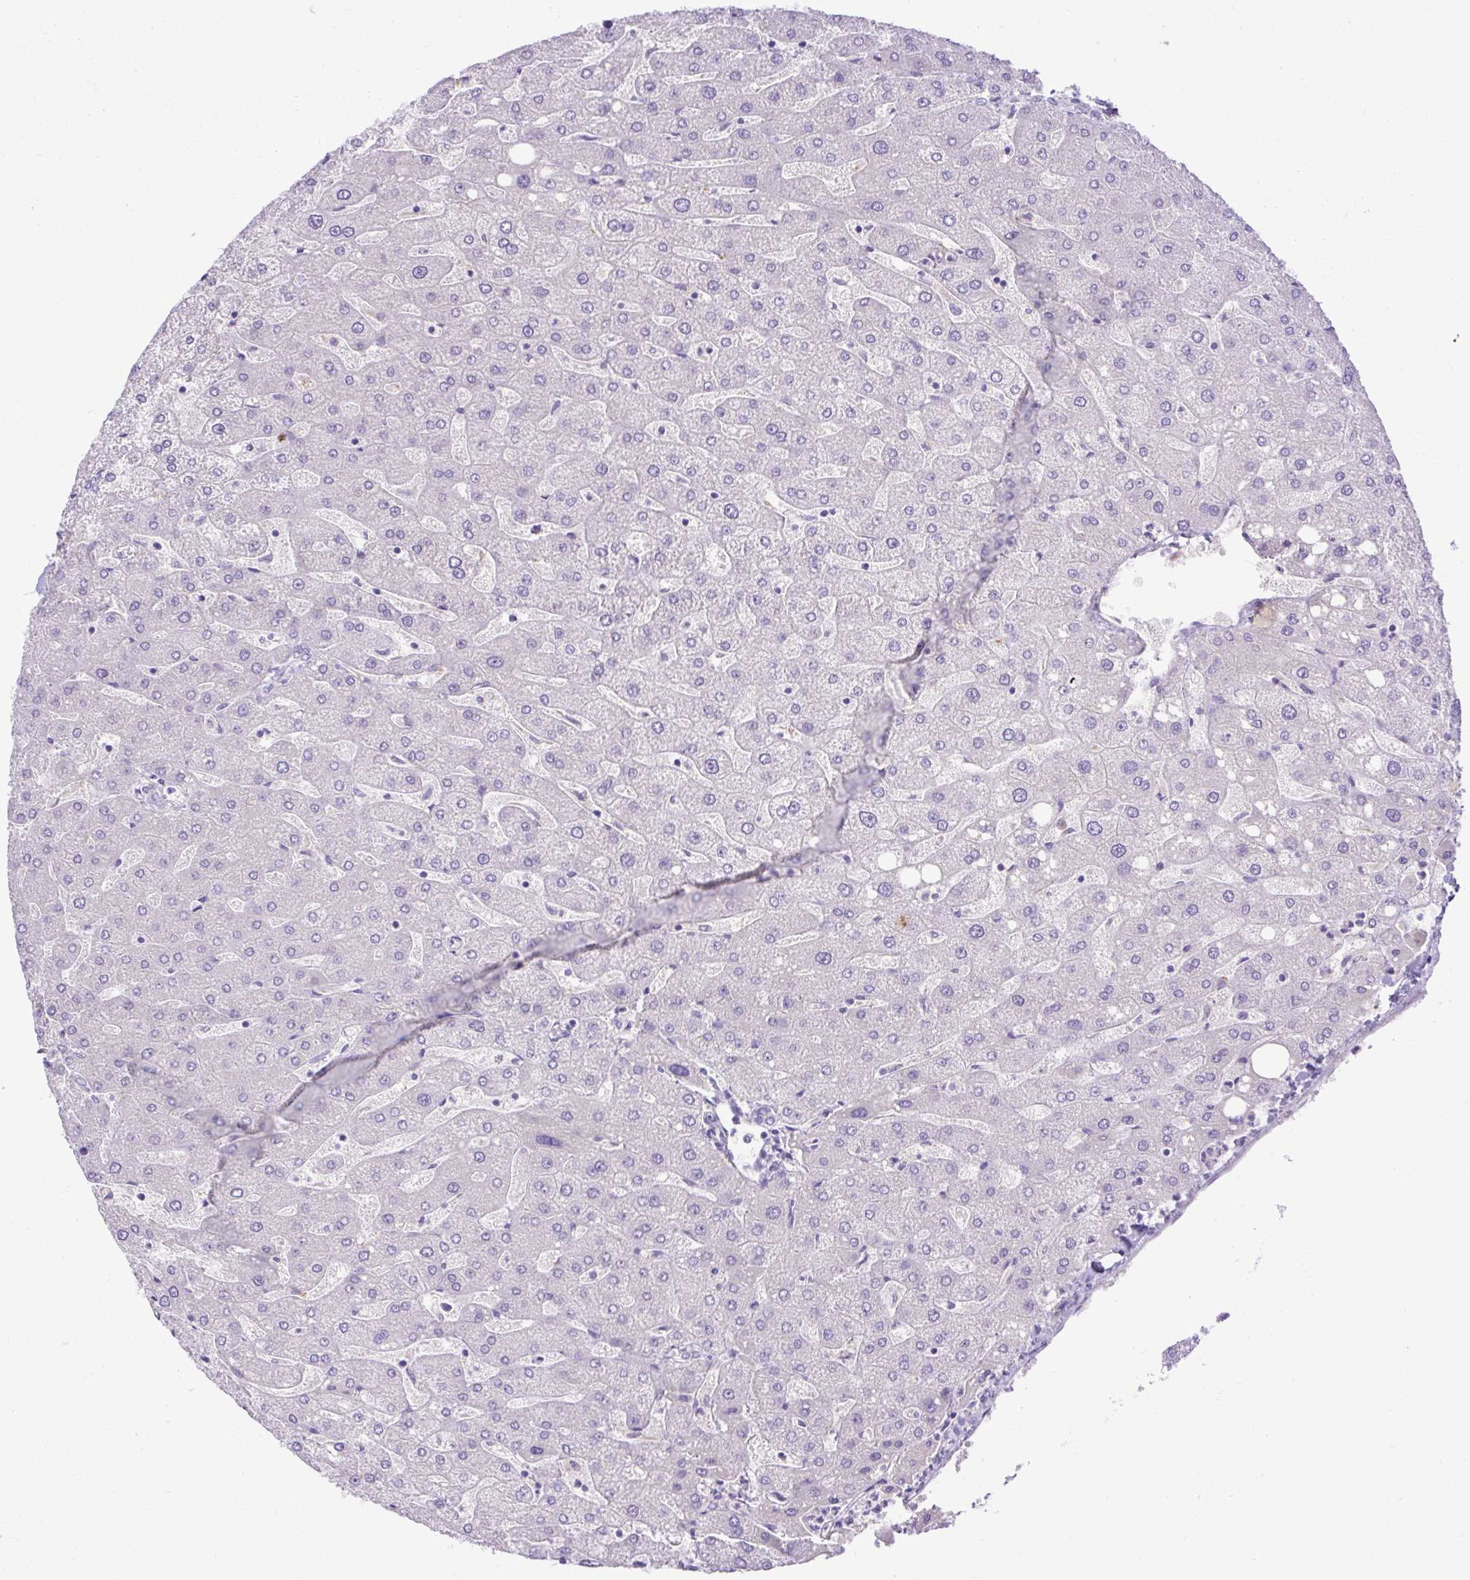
{"staining": {"intensity": "negative", "quantity": "none", "location": "none"}, "tissue": "liver", "cell_type": "Cholangiocytes", "image_type": "normal", "snomed": [{"axis": "morphology", "description": "Normal tissue, NOS"}, {"axis": "topography", "description": "Liver"}], "caption": "An IHC histopathology image of benign liver is shown. There is no staining in cholangiocytes of liver.", "gene": "SPTBN5", "patient": {"sex": "male", "age": 67}}